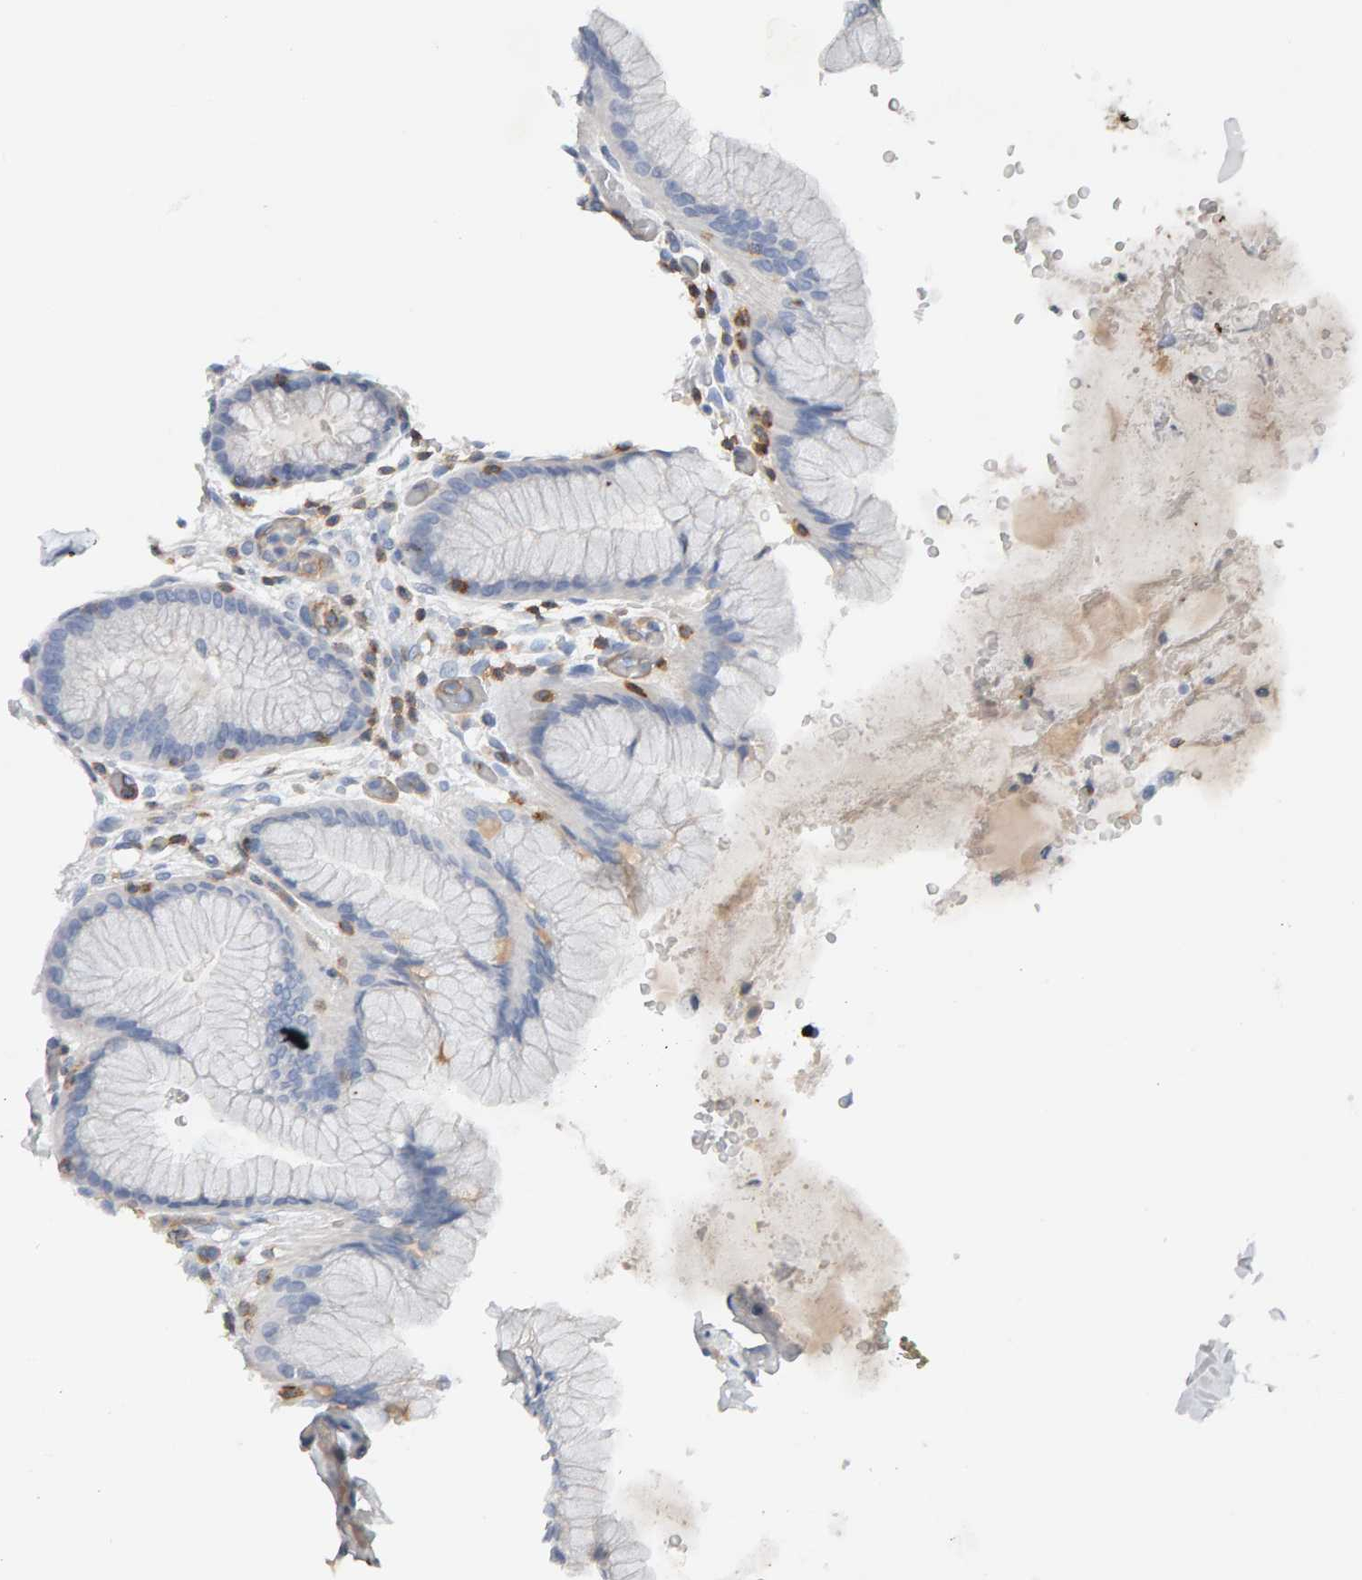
{"staining": {"intensity": "weak", "quantity": "<25%", "location": "cytoplasmic/membranous"}, "tissue": "stomach", "cell_type": "Glandular cells", "image_type": "normal", "snomed": [{"axis": "morphology", "description": "Normal tissue, NOS"}, {"axis": "topography", "description": "Stomach, upper"}, {"axis": "topography", "description": "Stomach"}], "caption": "Immunohistochemical staining of normal human stomach demonstrates no significant staining in glandular cells.", "gene": "FYN", "patient": {"sex": "male", "age": 48}}